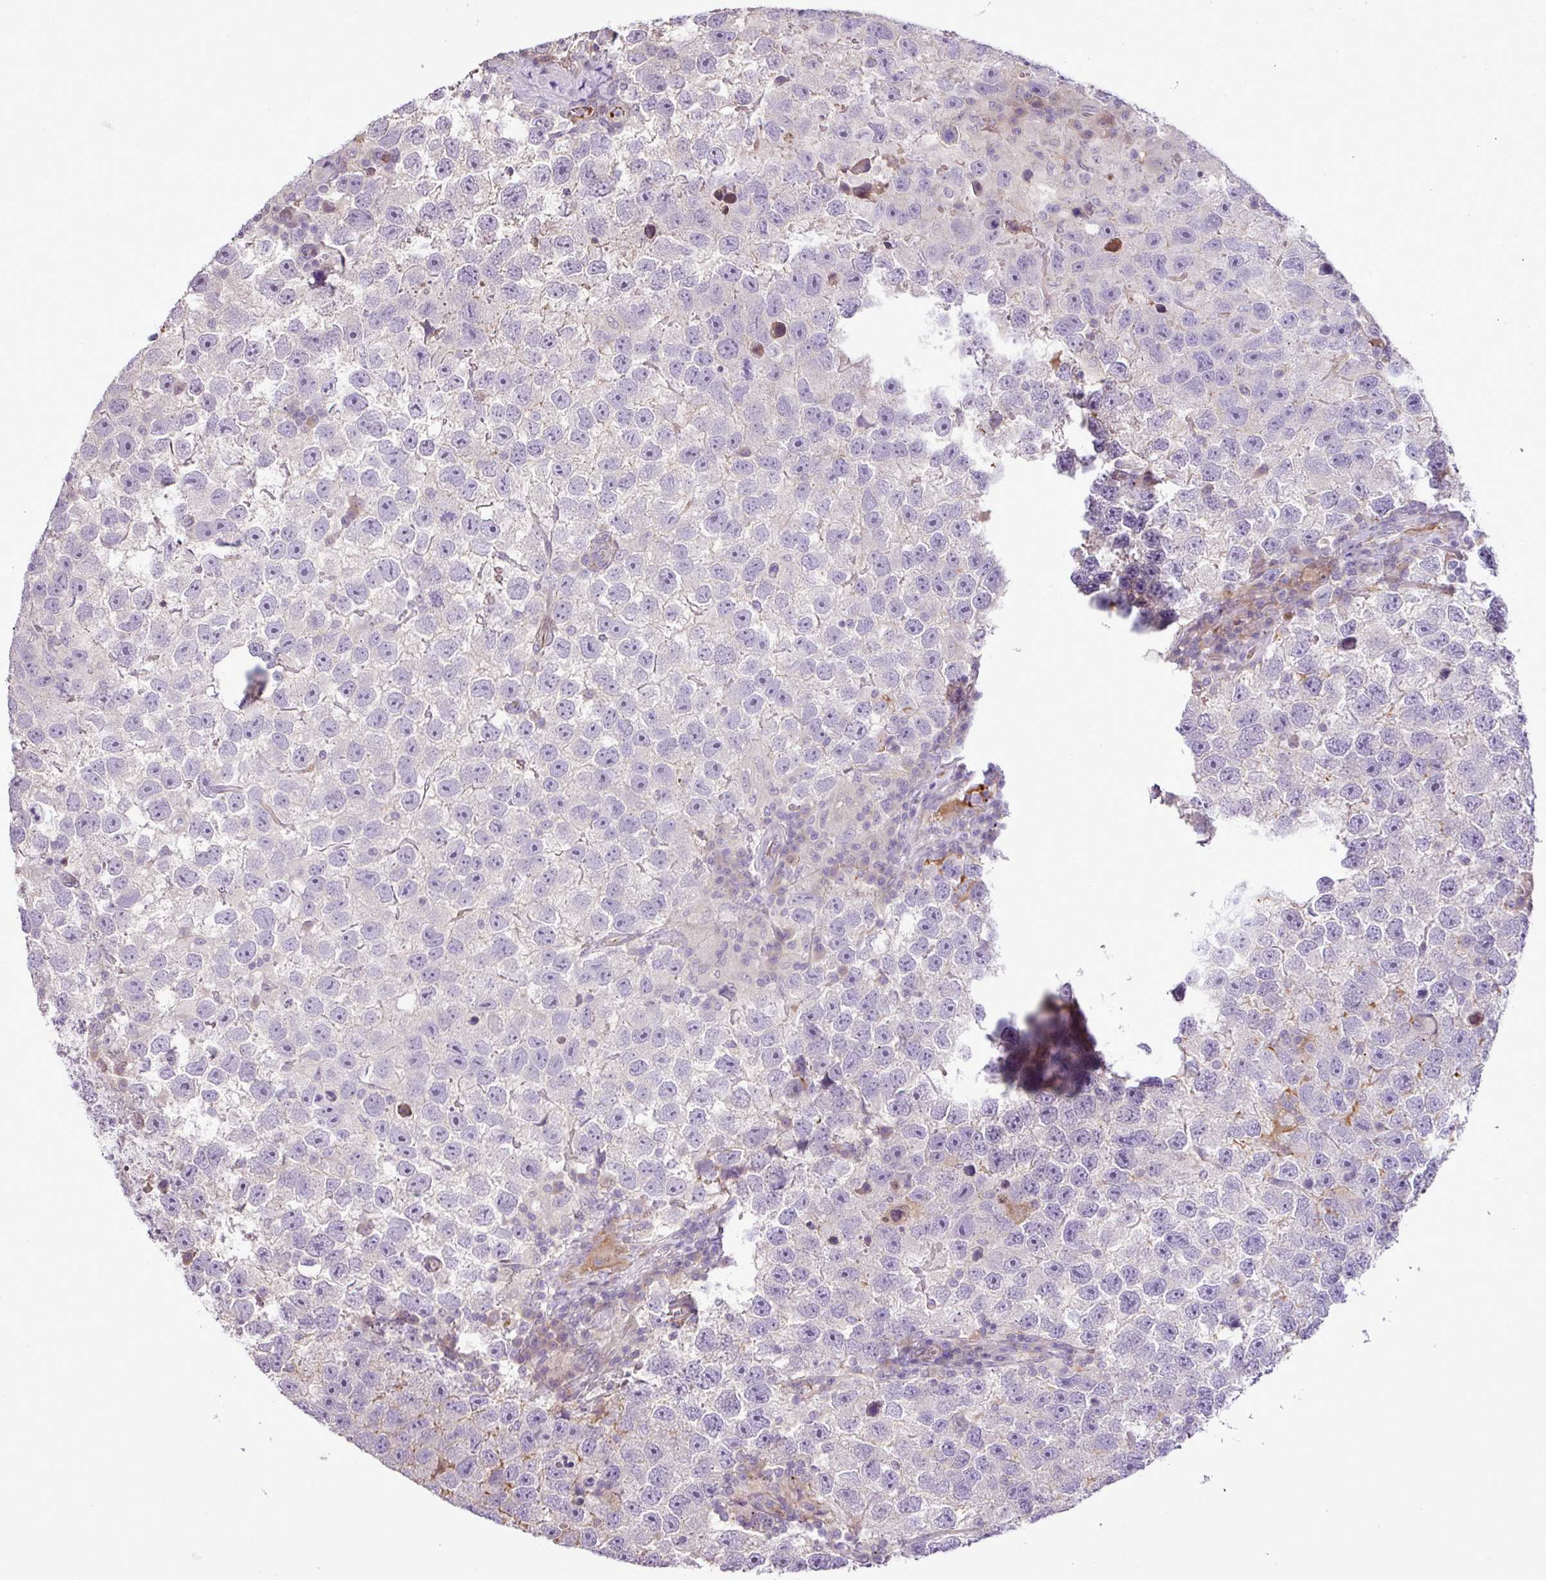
{"staining": {"intensity": "negative", "quantity": "none", "location": "none"}, "tissue": "testis cancer", "cell_type": "Tumor cells", "image_type": "cancer", "snomed": [{"axis": "morphology", "description": "Seminoma, NOS"}, {"axis": "topography", "description": "Testis"}], "caption": "DAB (3,3'-diaminobenzidine) immunohistochemical staining of testis cancer exhibits no significant expression in tumor cells.", "gene": "DNAJB13", "patient": {"sex": "male", "age": 26}}